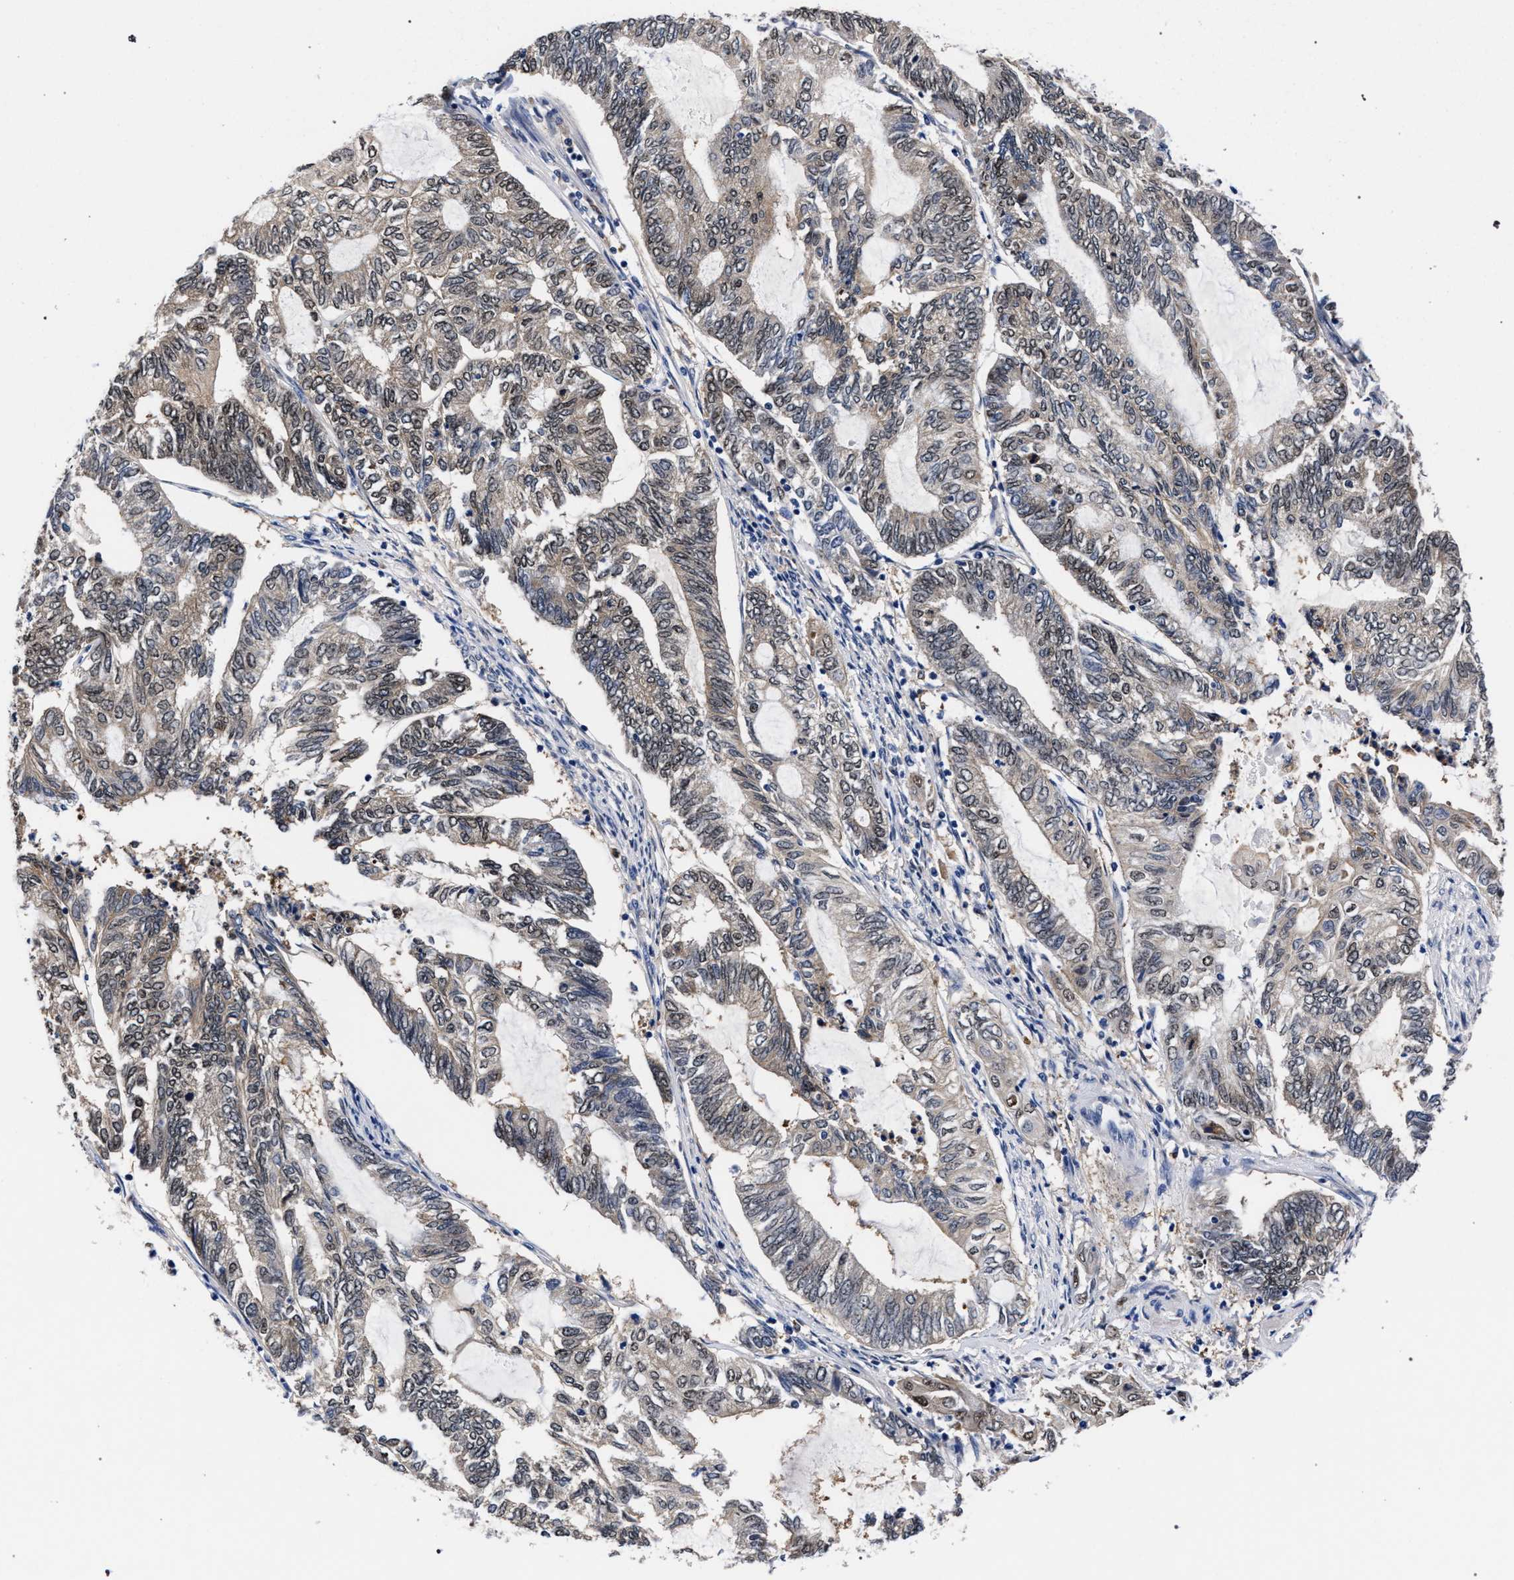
{"staining": {"intensity": "weak", "quantity": "25%-75%", "location": "nuclear"}, "tissue": "endometrial cancer", "cell_type": "Tumor cells", "image_type": "cancer", "snomed": [{"axis": "morphology", "description": "Adenocarcinoma, NOS"}, {"axis": "topography", "description": "Uterus"}, {"axis": "topography", "description": "Endometrium"}], "caption": "Endometrial adenocarcinoma stained with DAB (3,3'-diaminobenzidine) immunohistochemistry displays low levels of weak nuclear expression in approximately 25%-75% of tumor cells. Using DAB (brown) and hematoxylin (blue) stains, captured at high magnification using brightfield microscopy.", "gene": "ZNF462", "patient": {"sex": "female", "age": 70}}